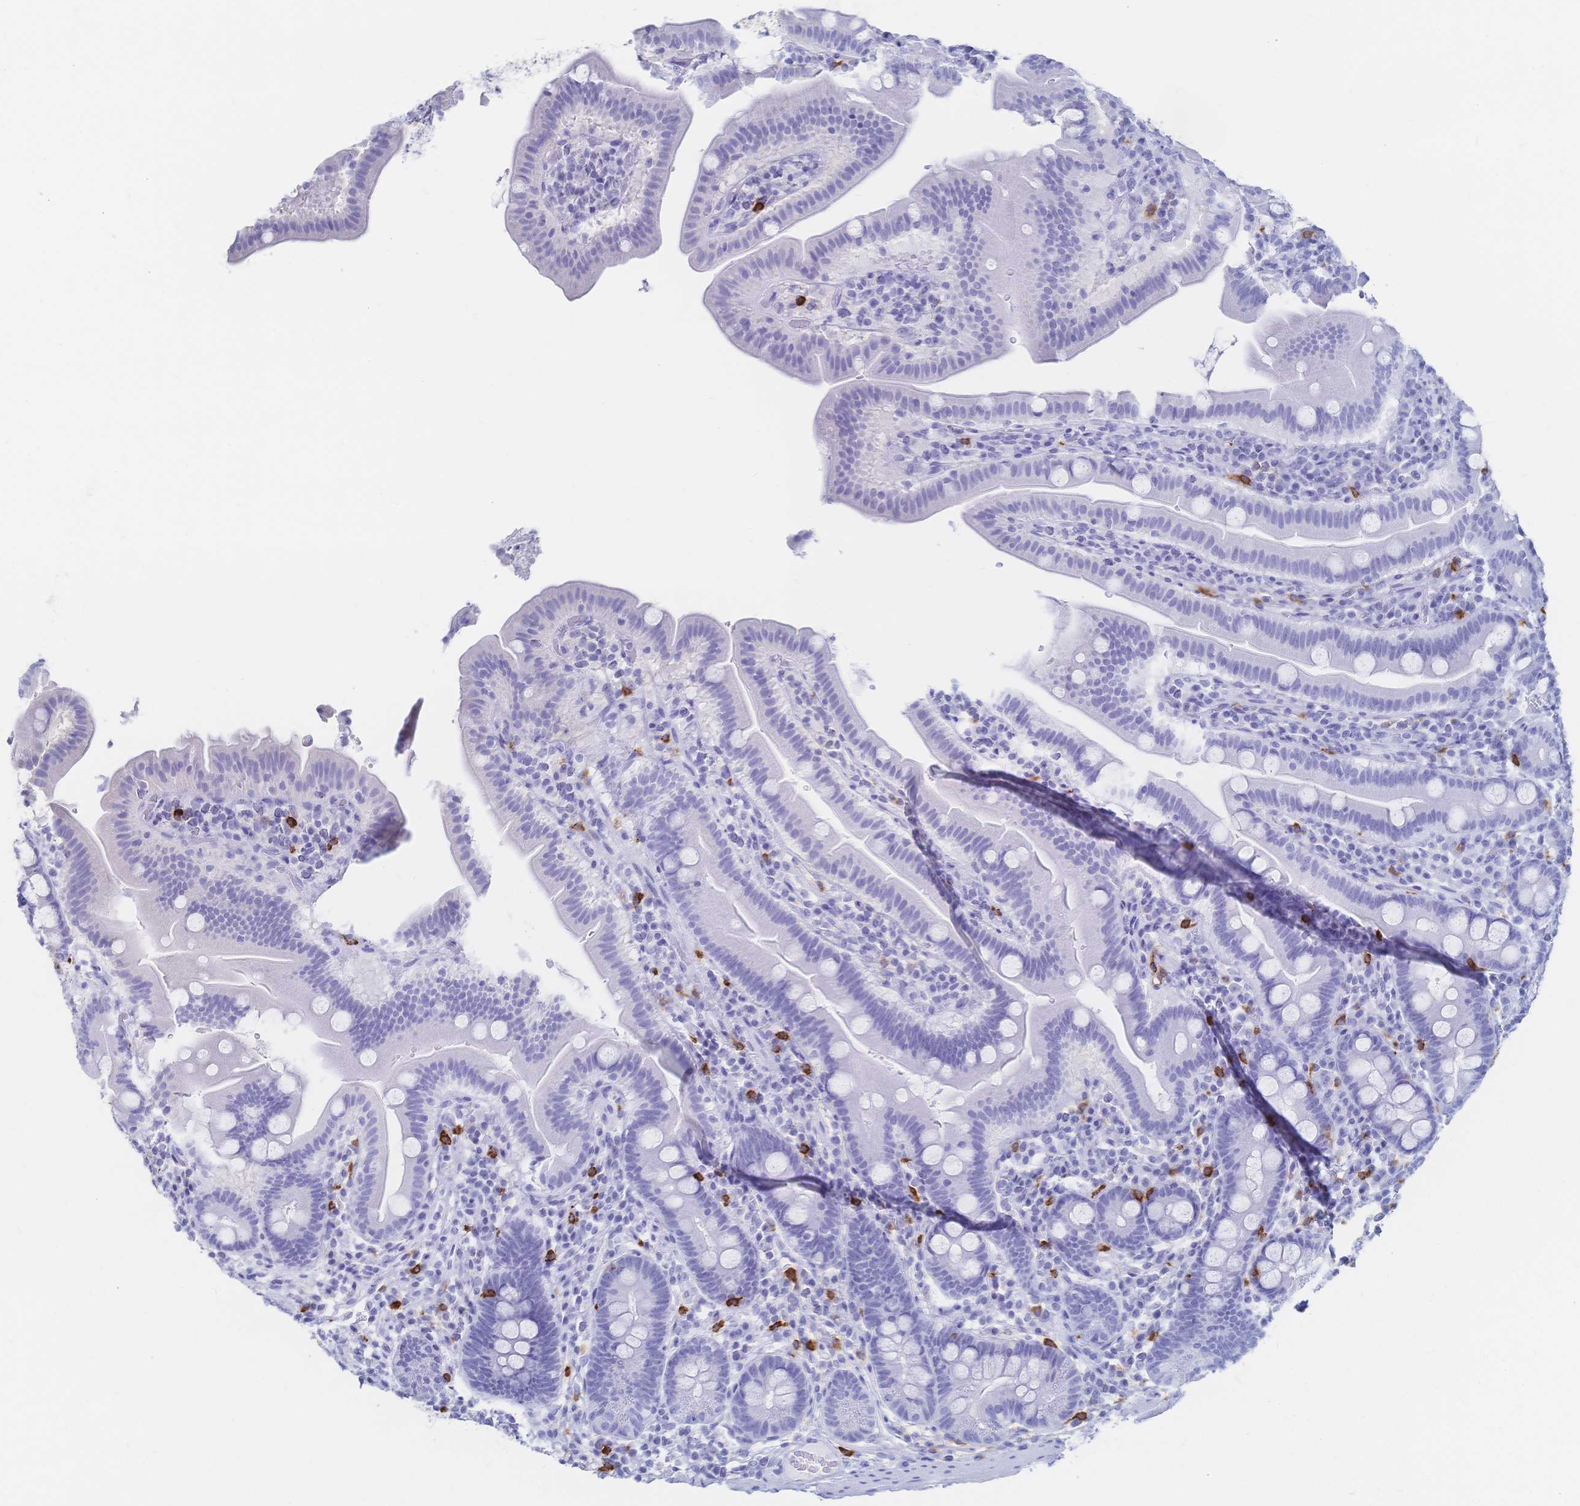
{"staining": {"intensity": "negative", "quantity": "none", "location": "none"}, "tissue": "small intestine", "cell_type": "Glandular cells", "image_type": "normal", "snomed": [{"axis": "morphology", "description": "Normal tissue, NOS"}, {"axis": "topography", "description": "Small intestine"}], "caption": "Histopathology image shows no protein staining in glandular cells of benign small intestine.", "gene": "IL2RB", "patient": {"sex": "male", "age": 26}}